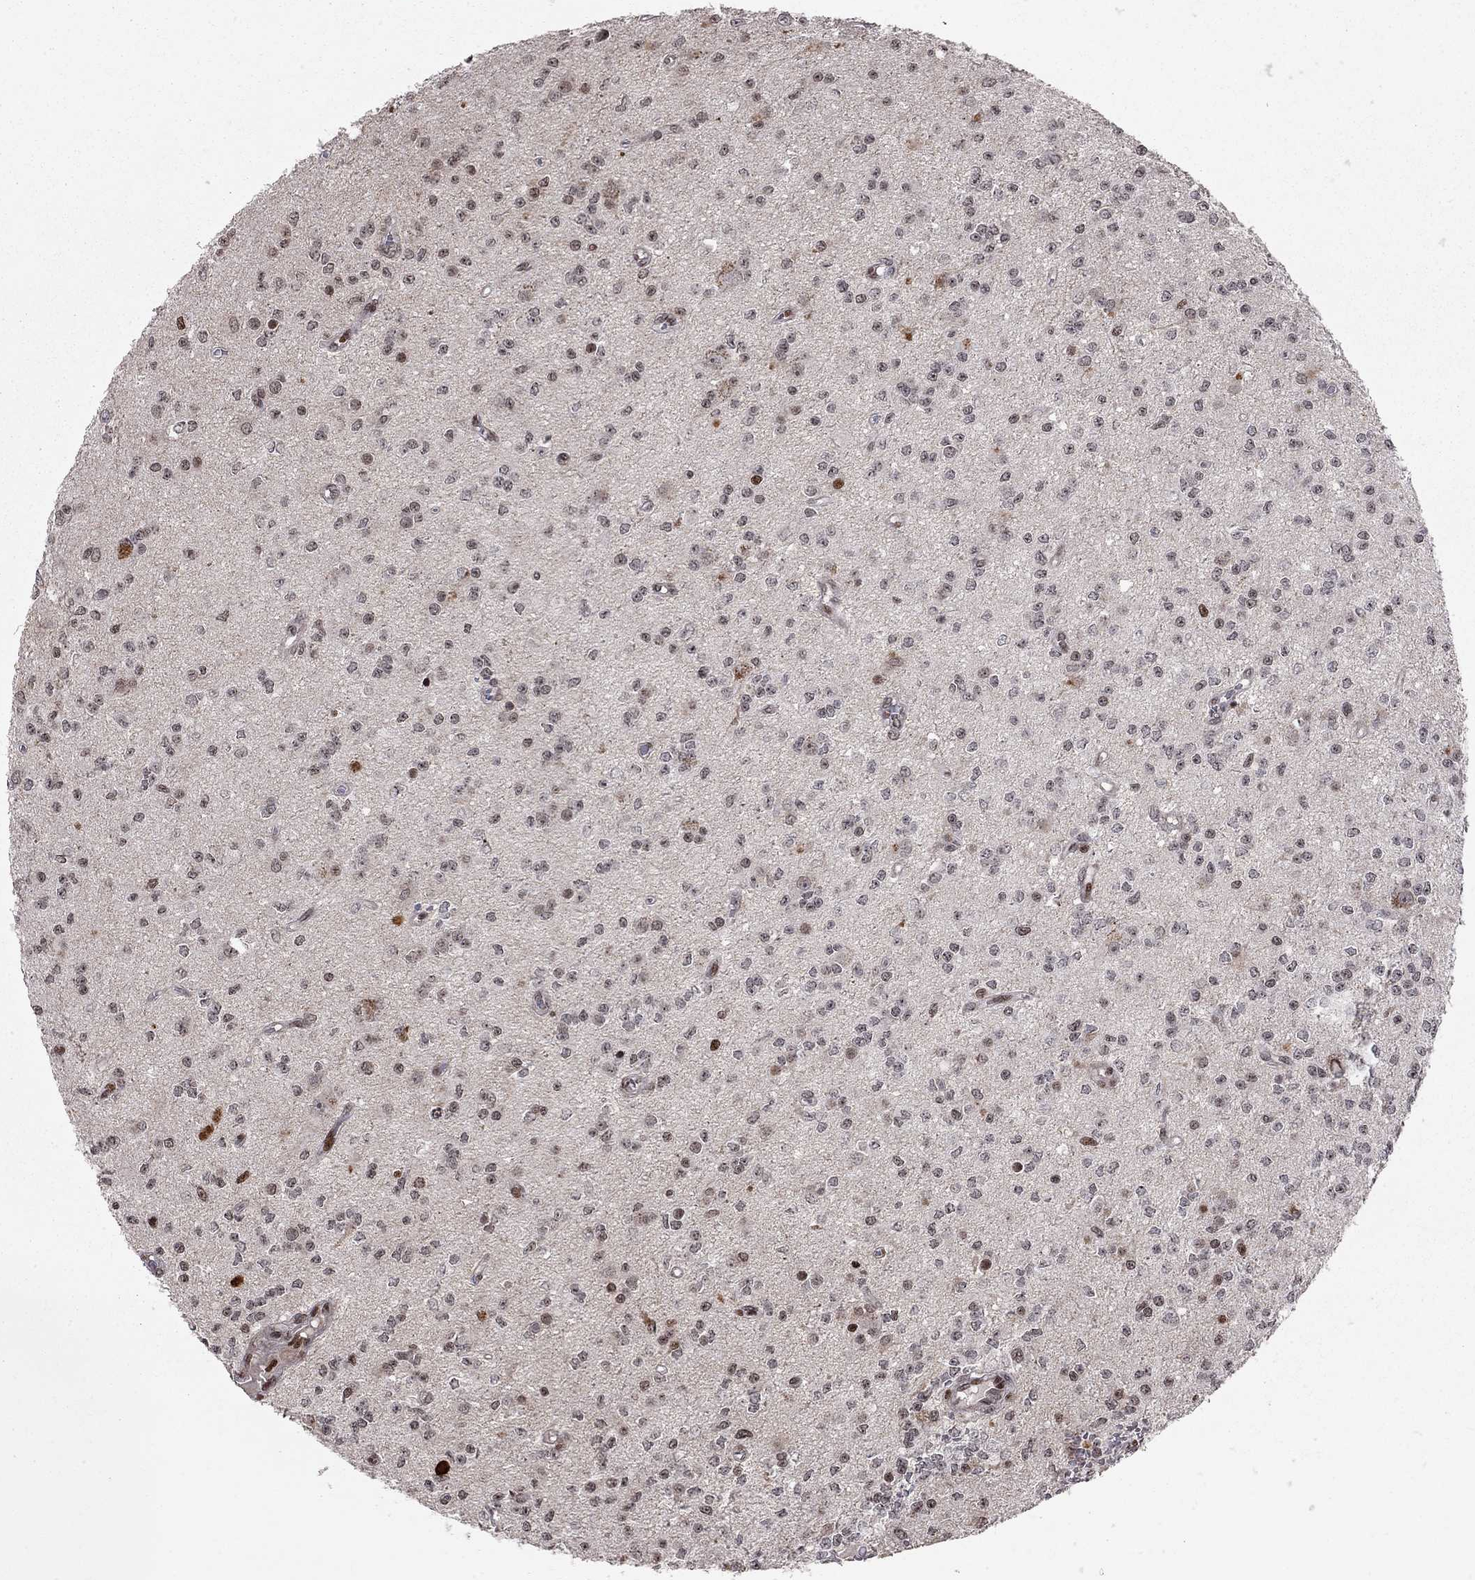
{"staining": {"intensity": "weak", "quantity": "25%-75%", "location": "nuclear"}, "tissue": "glioma", "cell_type": "Tumor cells", "image_type": "cancer", "snomed": [{"axis": "morphology", "description": "Glioma, malignant, Low grade"}, {"axis": "topography", "description": "Brain"}], "caption": "Immunohistochemical staining of glioma displays weak nuclear protein positivity in about 25%-75% of tumor cells.", "gene": "HDAC3", "patient": {"sex": "female", "age": 45}}